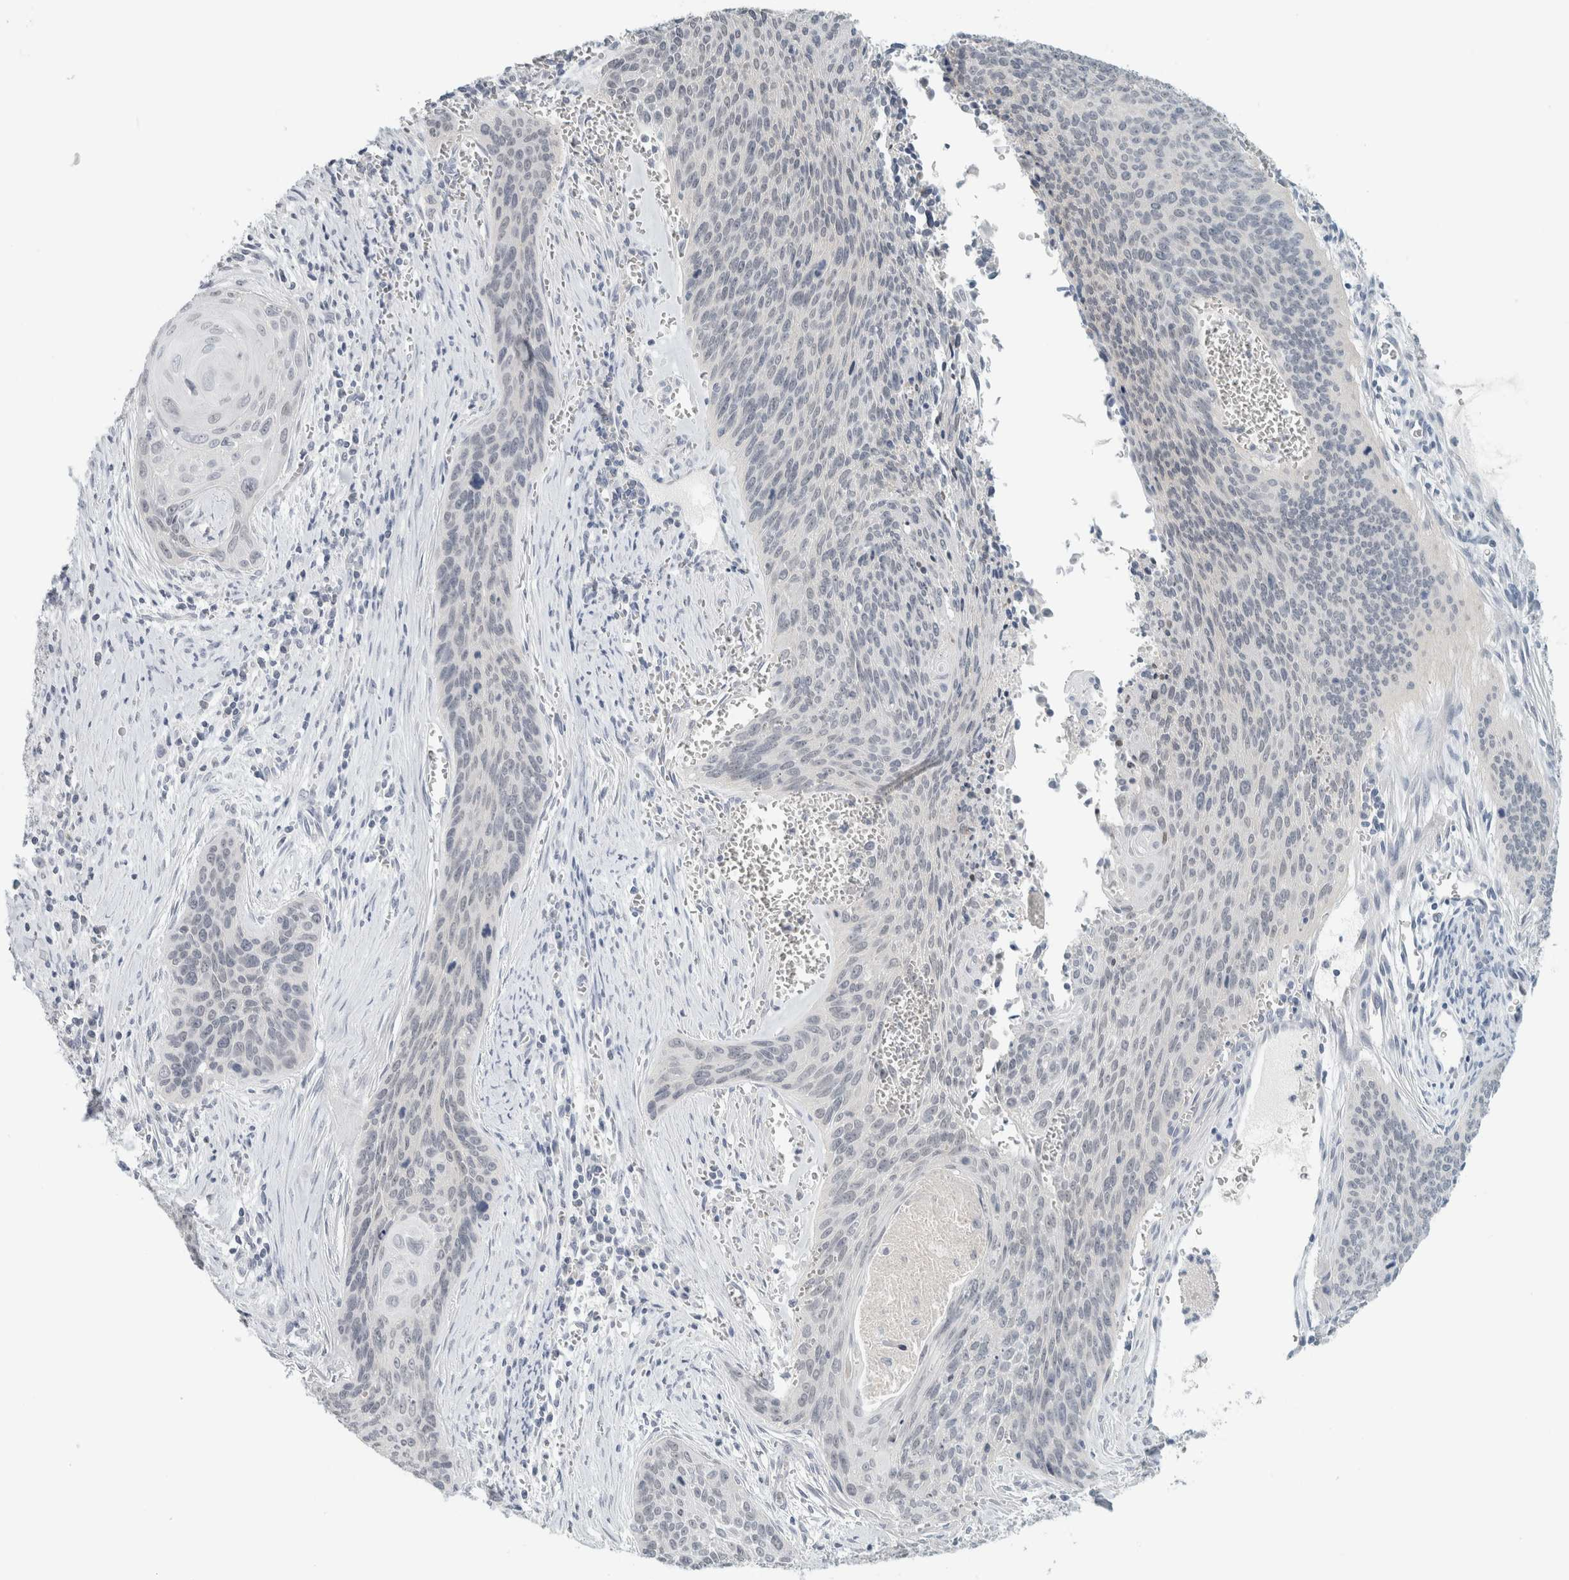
{"staining": {"intensity": "negative", "quantity": "none", "location": "none"}, "tissue": "cervical cancer", "cell_type": "Tumor cells", "image_type": "cancer", "snomed": [{"axis": "morphology", "description": "Squamous cell carcinoma, NOS"}, {"axis": "topography", "description": "Cervix"}], "caption": "Immunohistochemistry of human squamous cell carcinoma (cervical) exhibits no expression in tumor cells.", "gene": "TRIT1", "patient": {"sex": "female", "age": 55}}